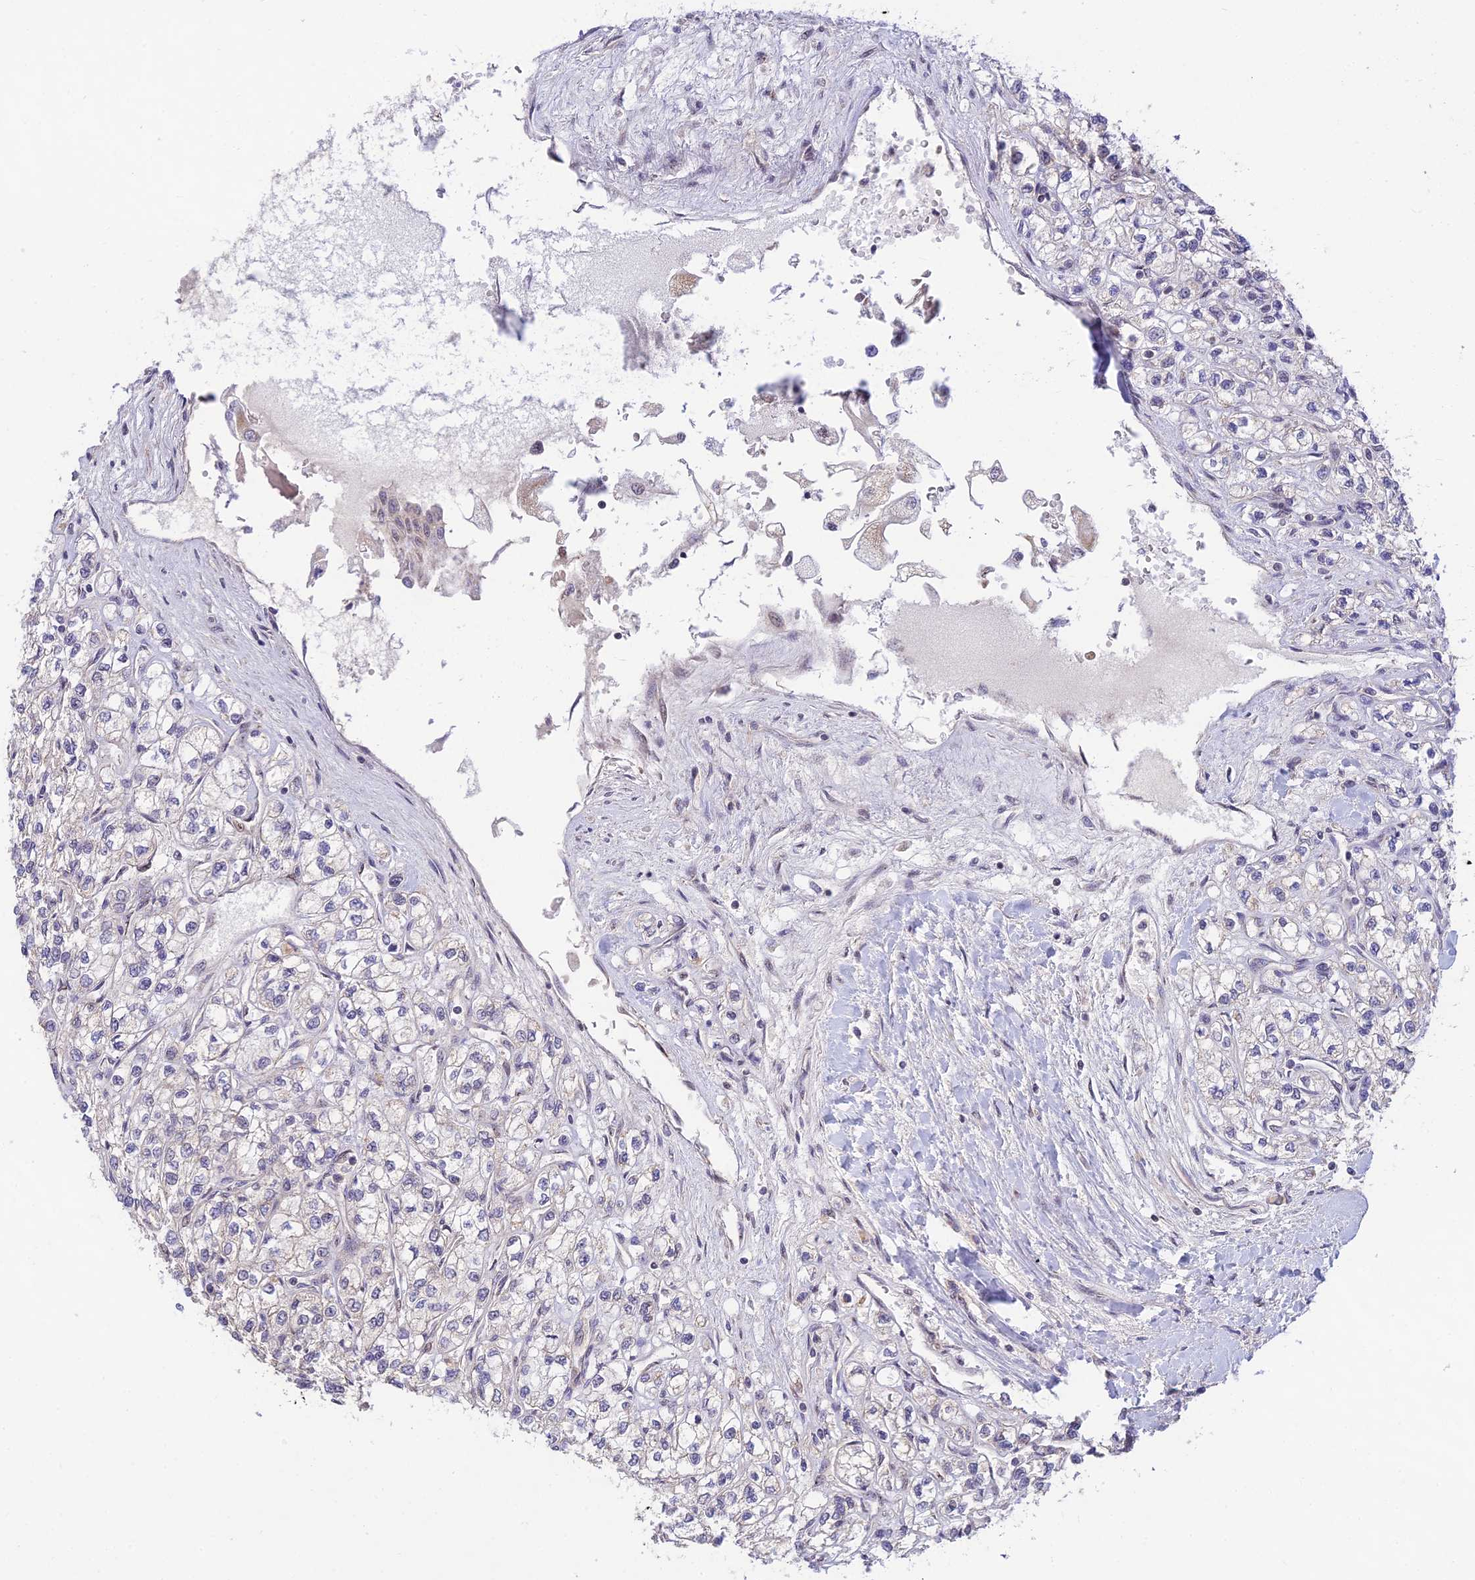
{"staining": {"intensity": "negative", "quantity": "none", "location": "none"}, "tissue": "renal cancer", "cell_type": "Tumor cells", "image_type": "cancer", "snomed": [{"axis": "morphology", "description": "Adenocarcinoma, NOS"}, {"axis": "topography", "description": "Kidney"}], "caption": "Immunohistochemistry (IHC) photomicrograph of adenocarcinoma (renal) stained for a protein (brown), which displays no positivity in tumor cells.", "gene": "MICOS13", "patient": {"sex": "male", "age": 80}}